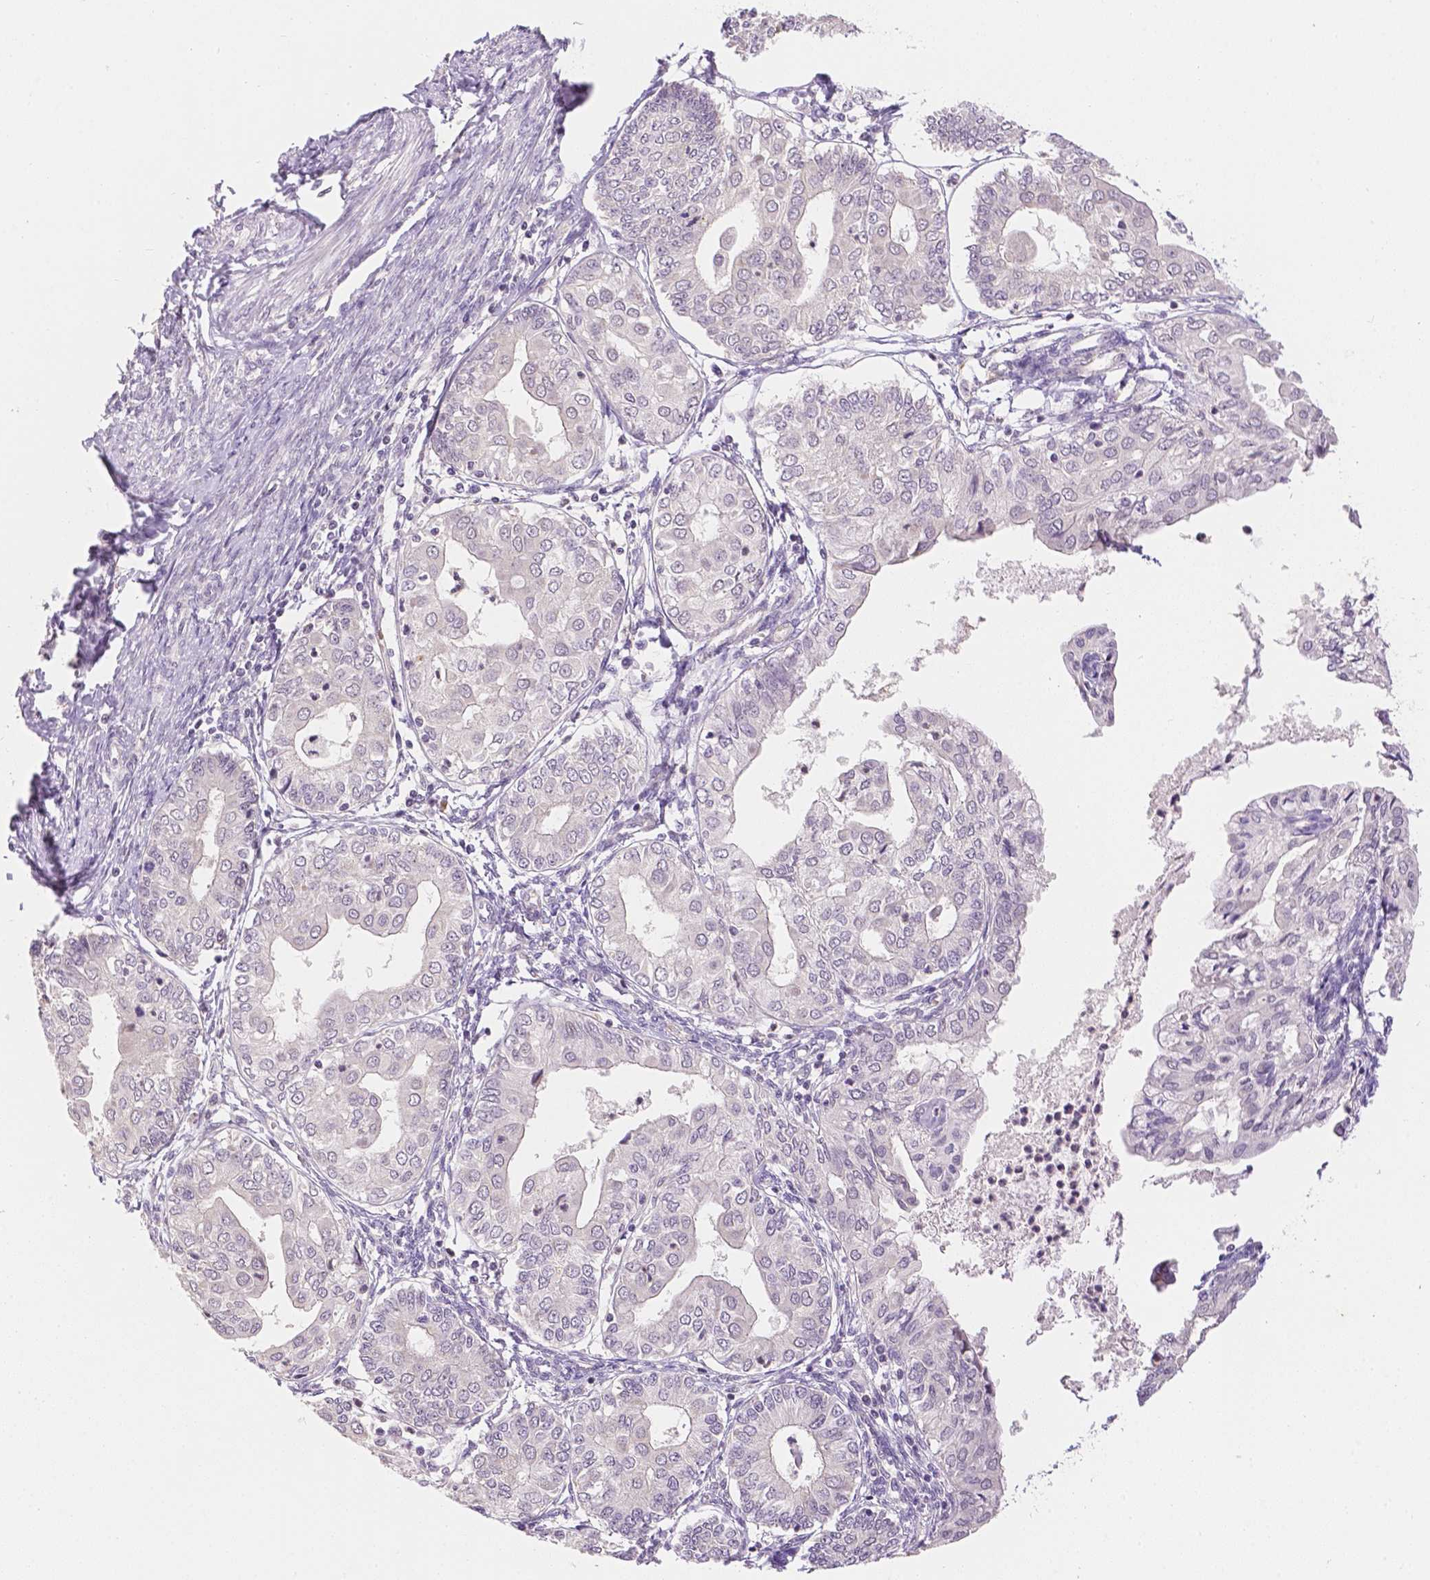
{"staining": {"intensity": "negative", "quantity": "none", "location": "none"}, "tissue": "endometrial cancer", "cell_type": "Tumor cells", "image_type": "cancer", "snomed": [{"axis": "morphology", "description": "Adenocarcinoma, NOS"}, {"axis": "topography", "description": "Endometrium"}], "caption": "Human endometrial cancer stained for a protein using IHC displays no staining in tumor cells.", "gene": "ZNF280B", "patient": {"sex": "female", "age": 68}}